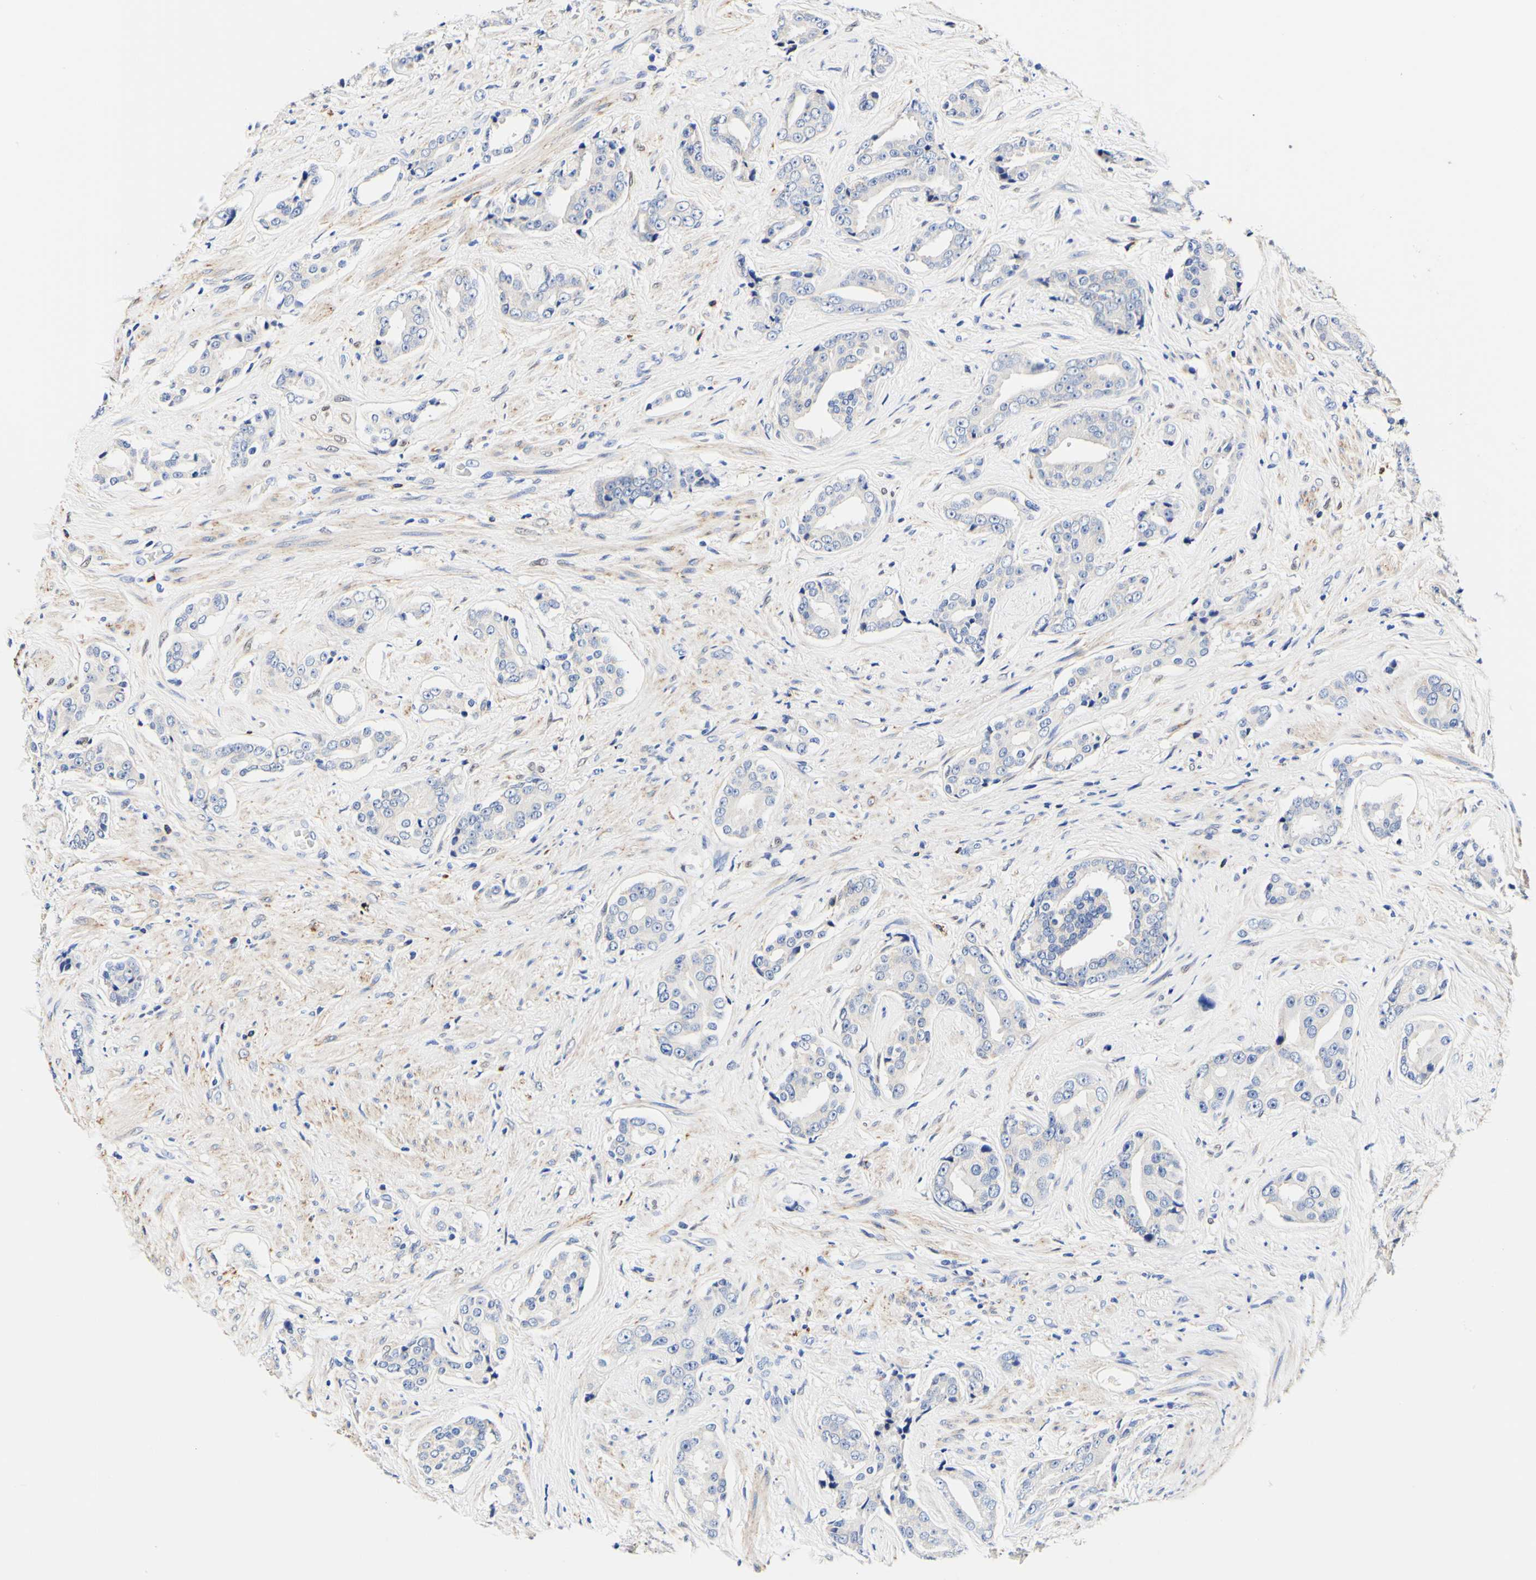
{"staining": {"intensity": "negative", "quantity": "none", "location": "none"}, "tissue": "prostate cancer", "cell_type": "Tumor cells", "image_type": "cancer", "snomed": [{"axis": "morphology", "description": "Adenocarcinoma, High grade"}, {"axis": "topography", "description": "Prostate"}], "caption": "High magnification brightfield microscopy of adenocarcinoma (high-grade) (prostate) stained with DAB (brown) and counterstained with hematoxylin (blue): tumor cells show no significant expression.", "gene": "CAMK4", "patient": {"sex": "male", "age": 71}}